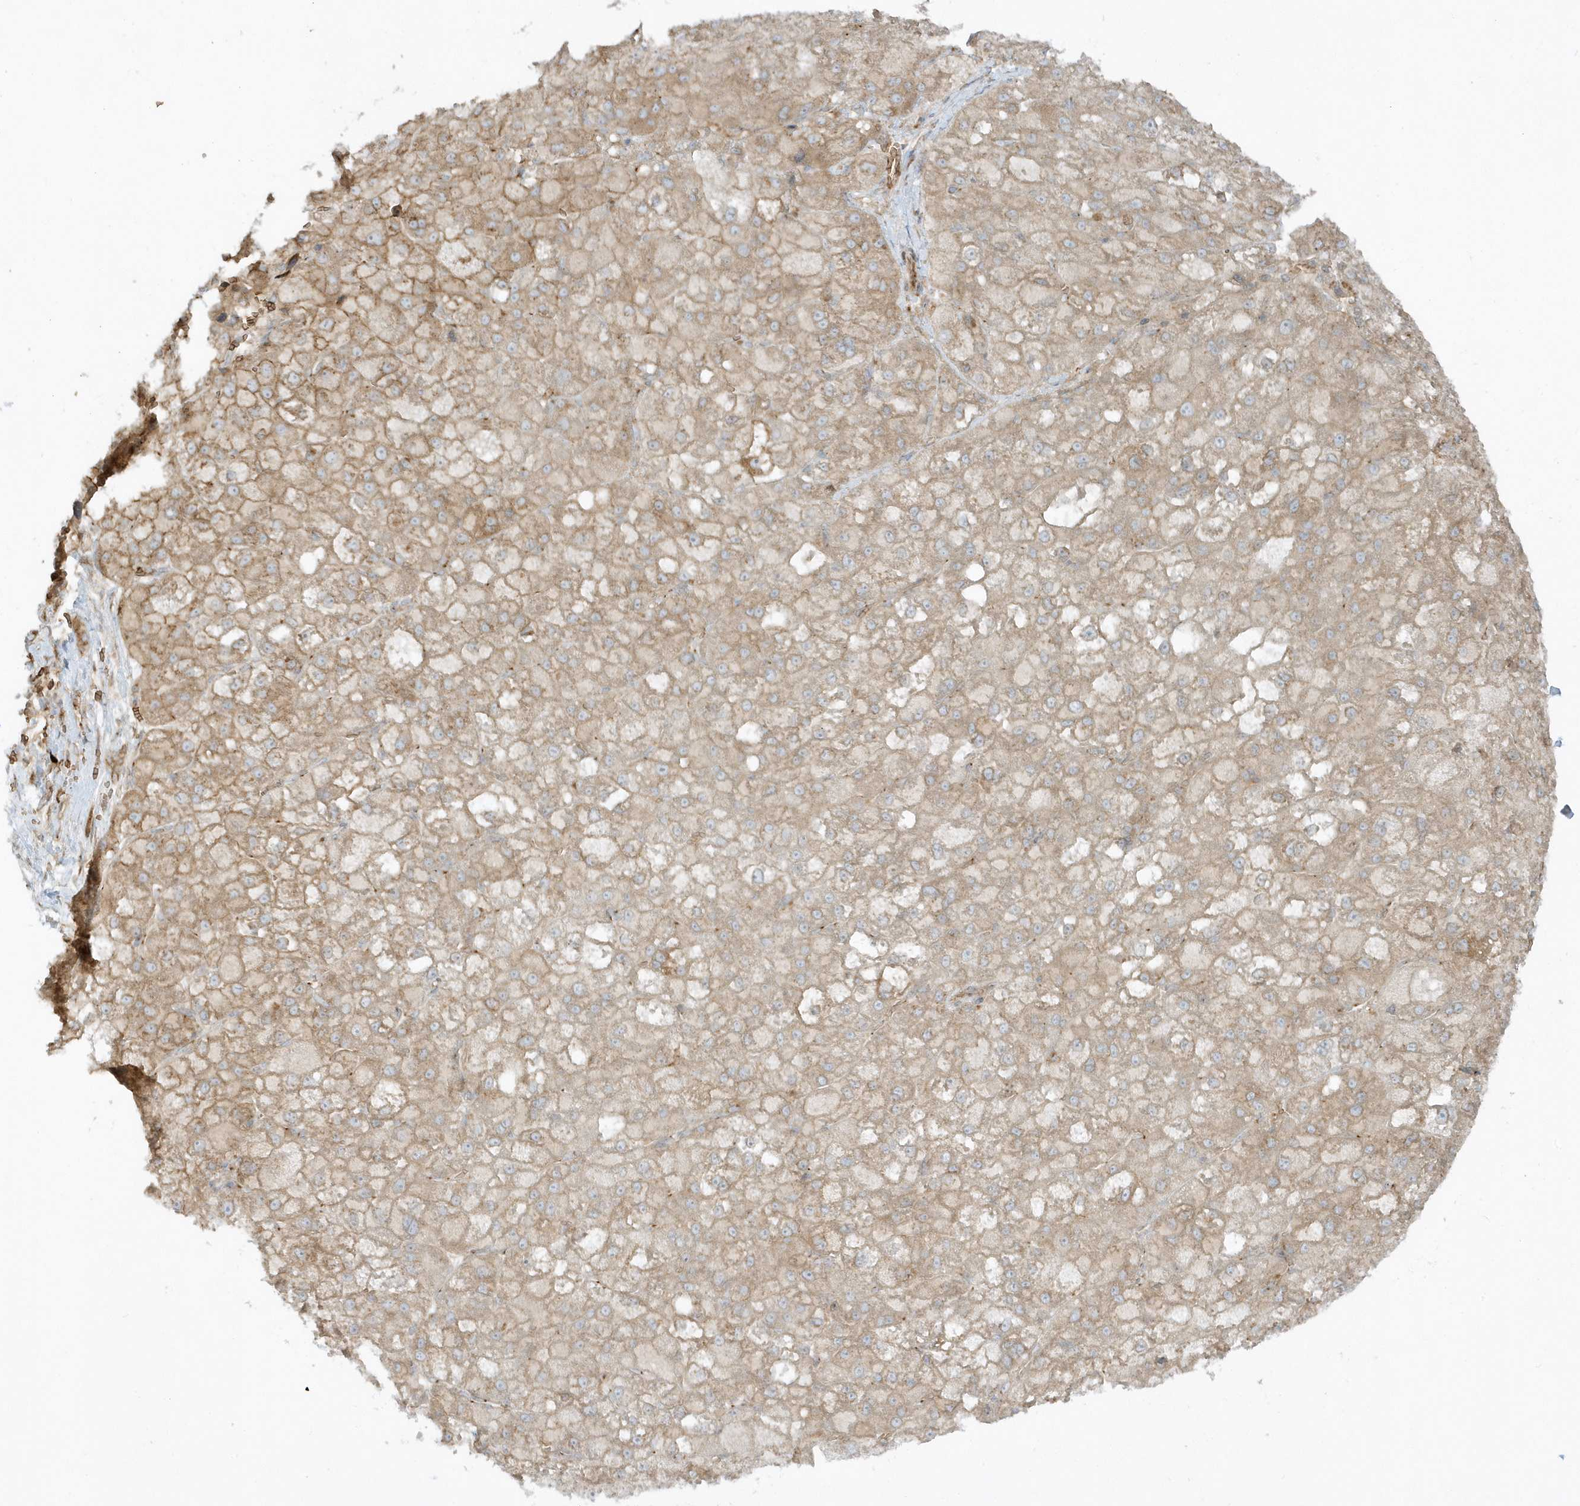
{"staining": {"intensity": "moderate", "quantity": ">75%", "location": "cytoplasmic/membranous"}, "tissue": "liver cancer", "cell_type": "Tumor cells", "image_type": "cancer", "snomed": [{"axis": "morphology", "description": "Carcinoma, Hepatocellular, NOS"}, {"axis": "topography", "description": "Liver"}], "caption": "This is an image of immunohistochemistry staining of liver cancer, which shows moderate expression in the cytoplasmic/membranous of tumor cells.", "gene": "RPP40", "patient": {"sex": "male", "age": 57}}